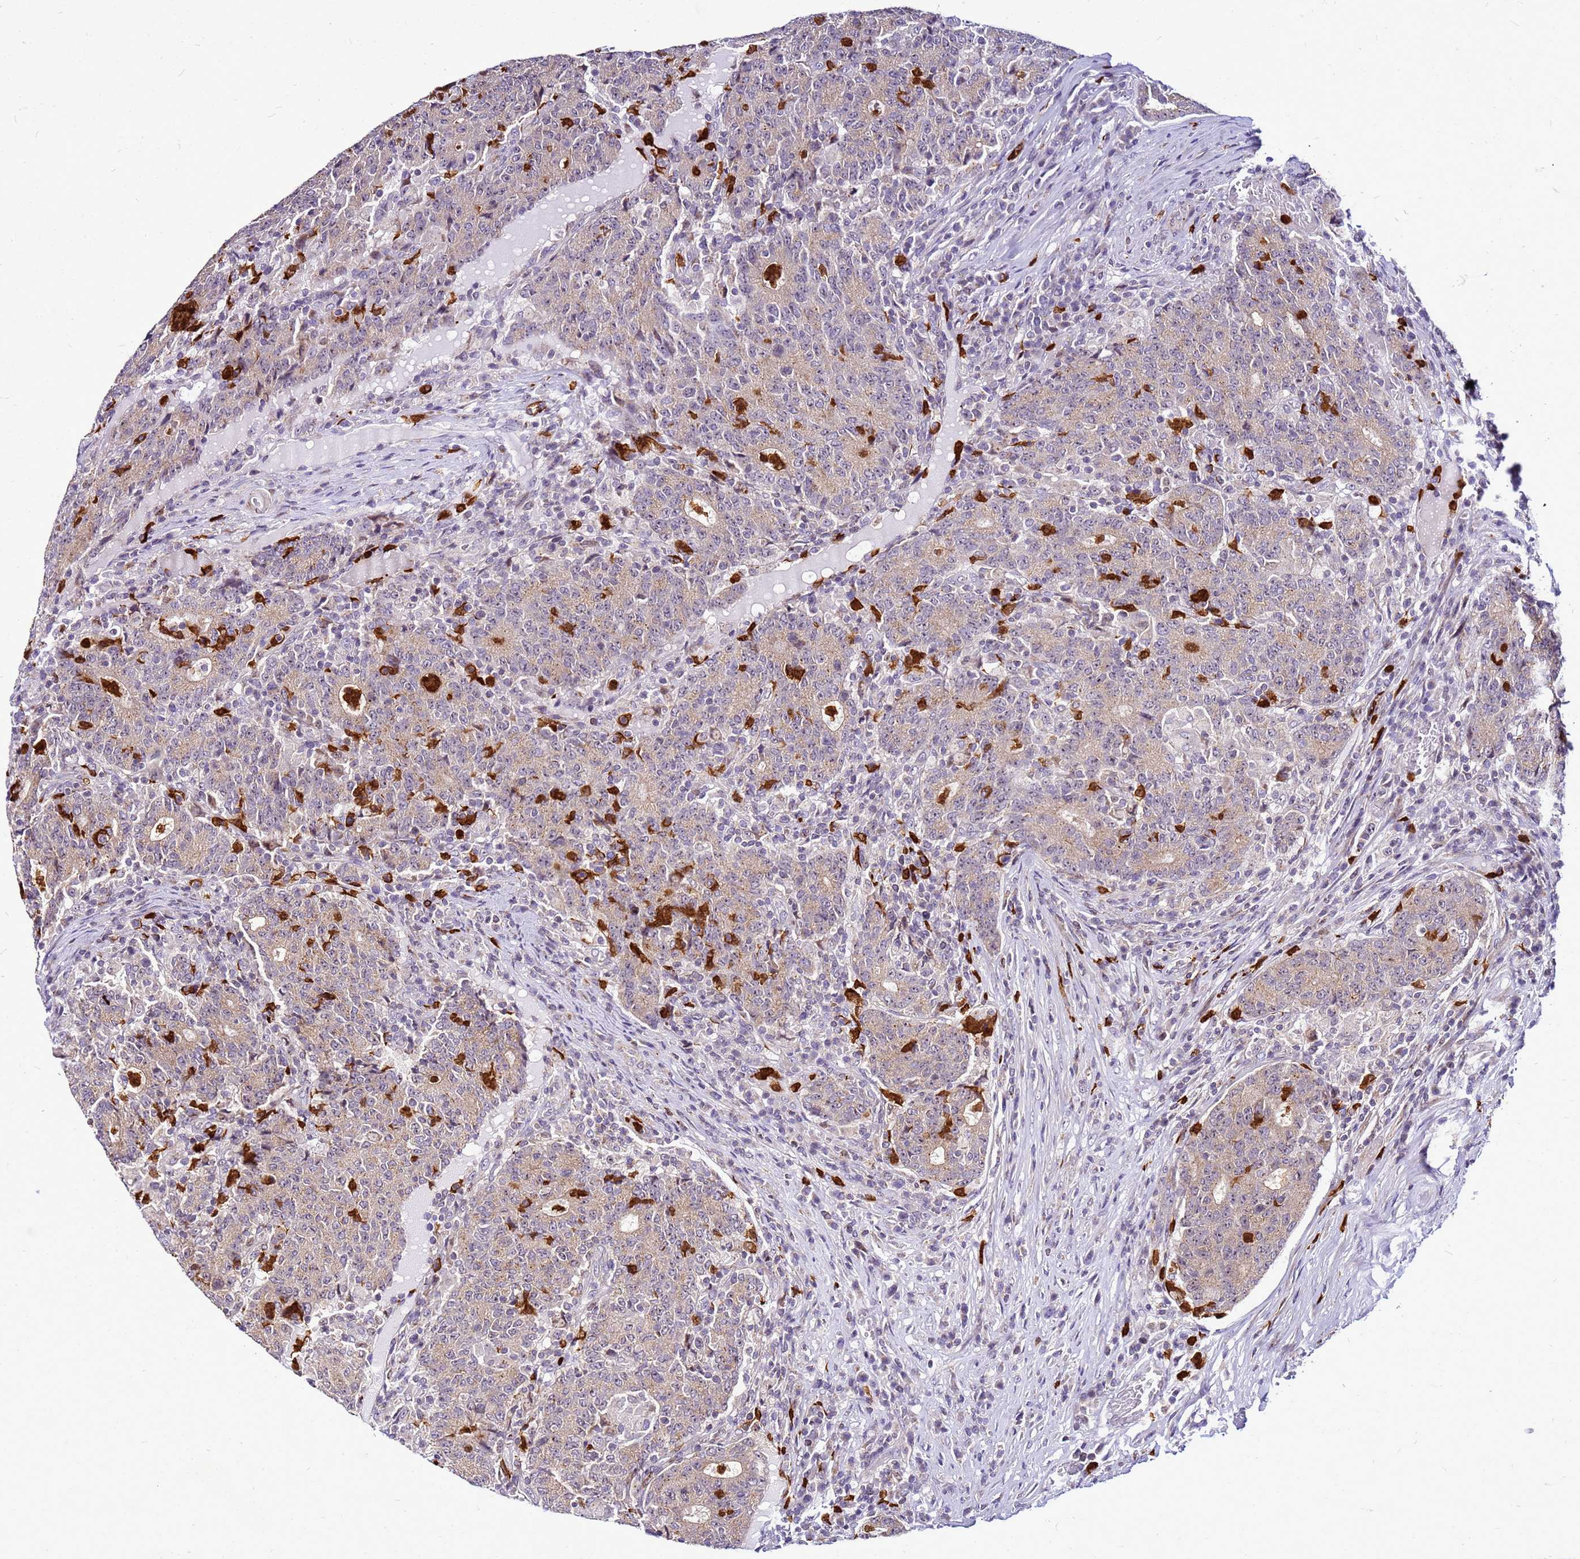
{"staining": {"intensity": "weak", "quantity": "25%-75%", "location": "cytoplasmic/membranous"}, "tissue": "colorectal cancer", "cell_type": "Tumor cells", "image_type": "cancer", "snomed": [{"axis": "morphology", "description": "Adenocarcinoma, NOS"}, {"axis": "topography", "description": "Colon"}], "caption": "High-magnification brightfield microscopy of colorectal adenocarcinoma stained with DAB (3,3'-diaminobenzidine) (brown) and counterstained with hematoxylin (blue). tumor cells exhibit weak cytoplasmic/membranous positivity is seen in about25%-75% of cells.", "gene": "VPS4B", "patient": {"sex": "female", "age": 75}}